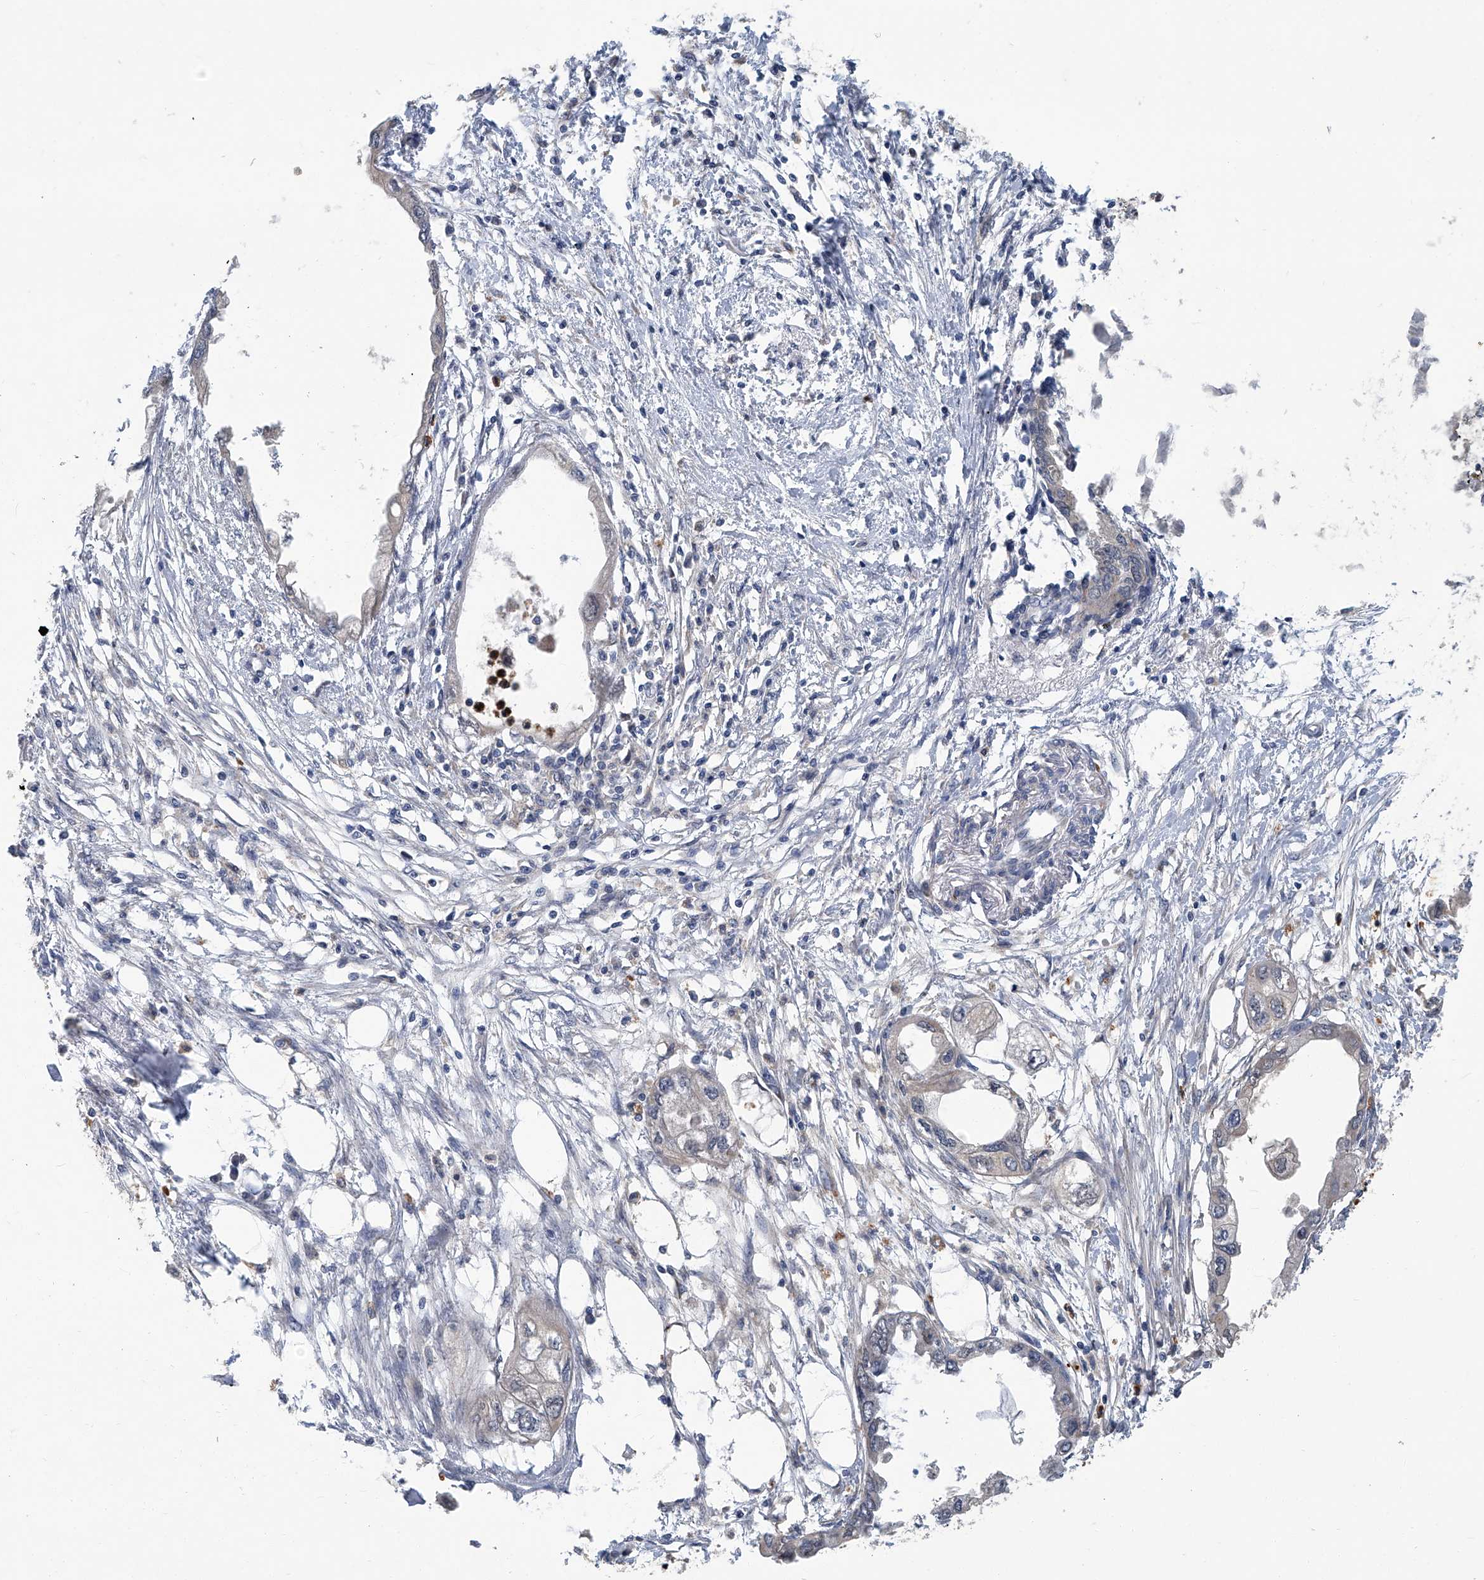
{"staining": {"intensity": "weak", "quantity": "25%-75%", "location": "cytoplasmic/membranous"}, "tissue": "endometrial cancer", "cell_type": "Tumor cells", "image_type": "cancer", "snomed": [{"axis": "morphology", "description": "Adenocarcinoma, NOS"}, {"axis": "morphology", "description": "Adenocarcinoma, metastatic, NOS"}, {"axis": "topography", "description": "Adipose tissue"}, {"axis": "topography", "description": "Endometrium"}], "caption": "This histopathology image demonstrates immunohistochemistry staining of human endometrial cancer, with low weak cytoplasmic/membranous expression in about 25%-75% of tumor cells.", "gene": "AKNAD1", "patient": {"sex": "female", "age": 67}}